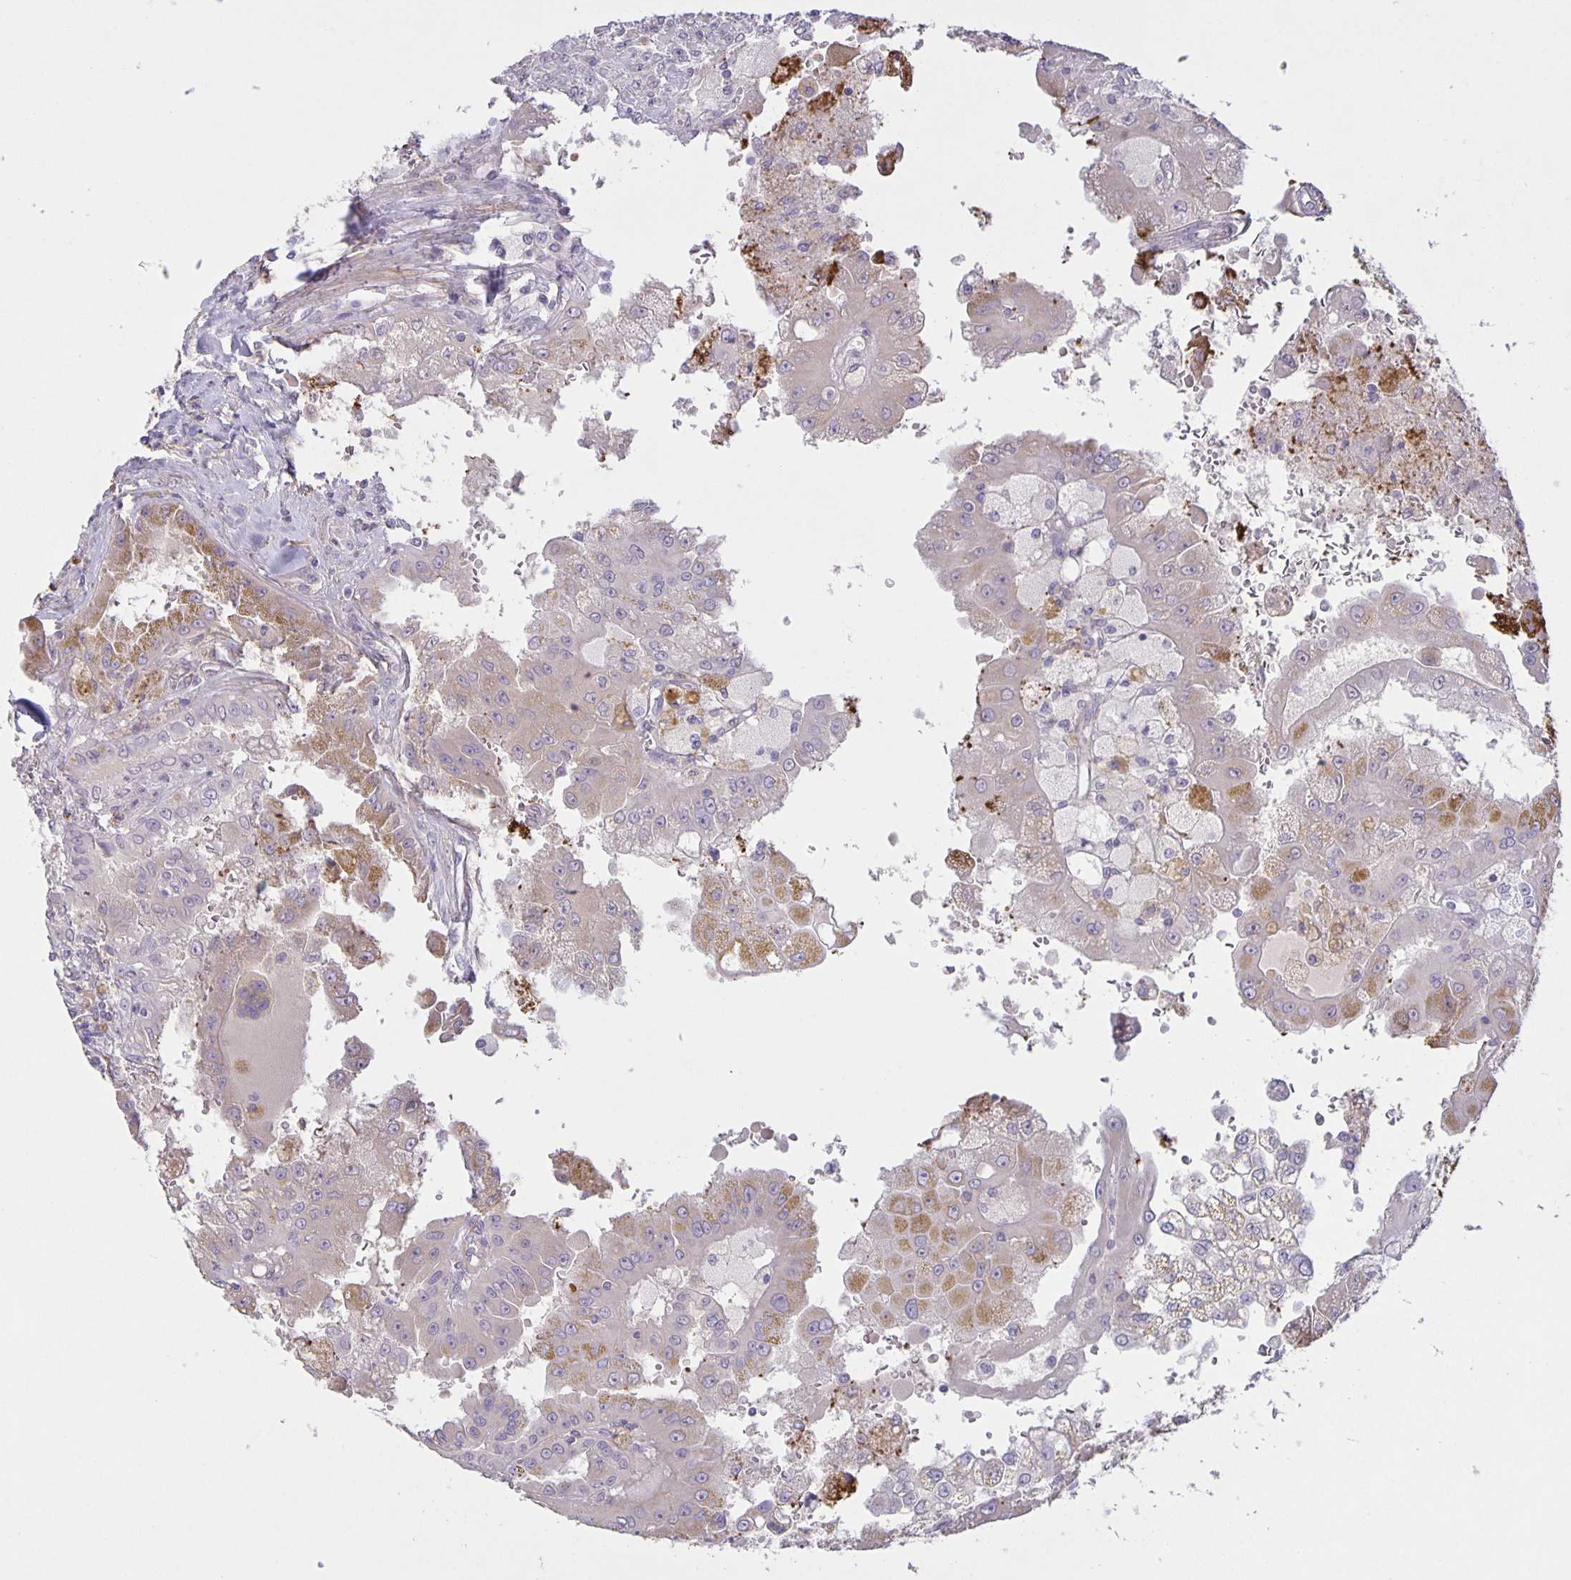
{"staining": {"intensity": "weak", "quantity": "<25%", "location": "cytoplasmic/membranous"}, "tissue": "renal cancer", "cell_type": "Tumor cells", "image_type": "cancer", "snomed": [{"axis": "morphology", "description": "Adenocarcinoma, NOS"}, {"axis": "topography", "description": "Kidney"}], "caption": "High magnification brightfield microscopy of renal cancer stained with DAB (brown) and counterstained with hematoxylin (blue): tumor cells show no significant expression.", "gene": "SRCIN1", "patient": {"sex": "male", "age": 58}}